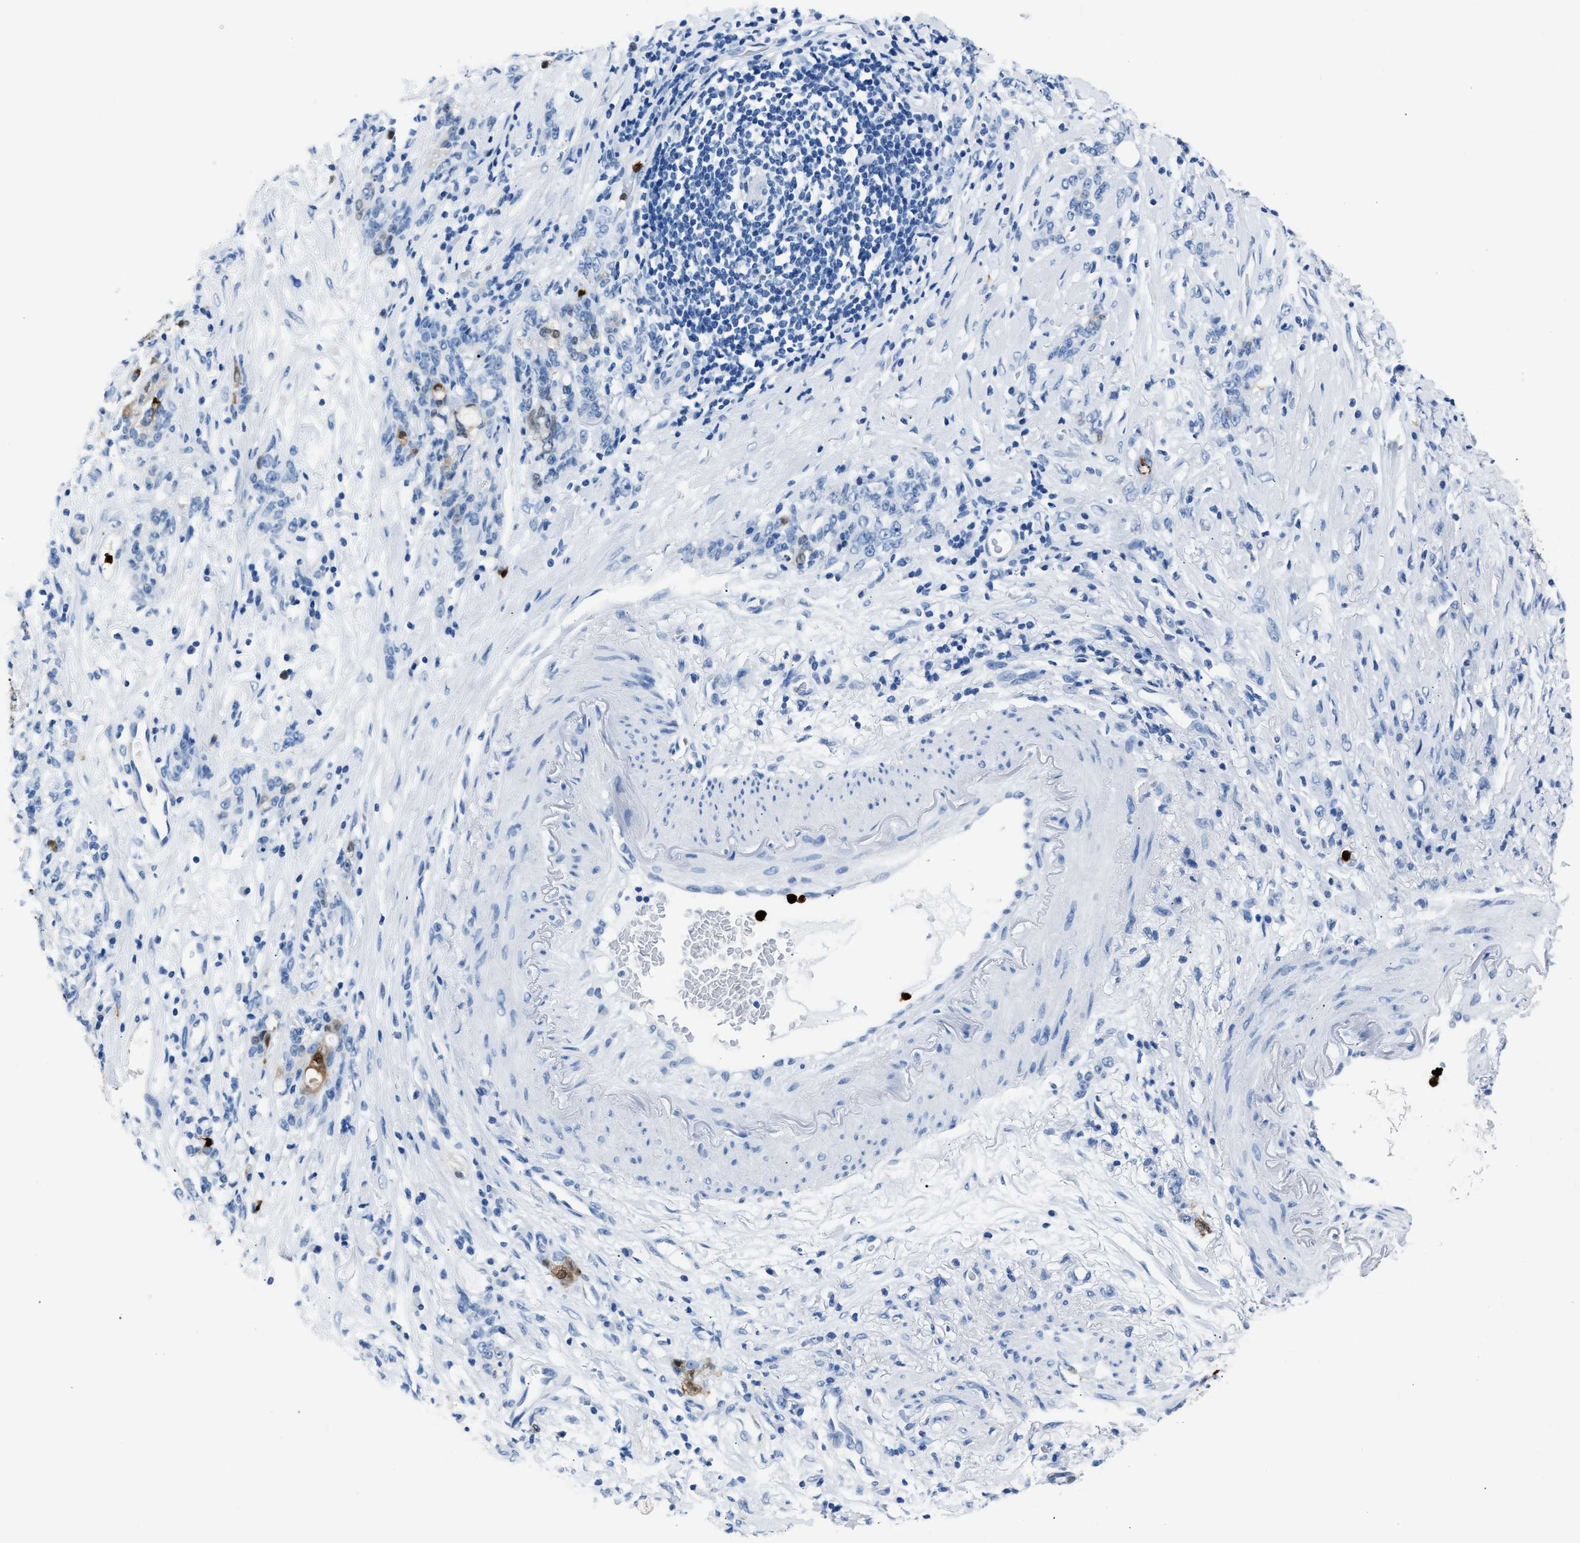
{"staining": {"intensity": "negative", "quantity": "none", "location": "none"}, "tissue": "stomach cancer", "cell_type": "Tumor cells", "image_type": "cancer", "snomed": [{"axis": "morphology", "description": "Adenocarcinoma, NOS"}, {"axis": "topography", "description": "Stomach, lower"}], "caption": "IHC photomicrograph of human adenocarcinoma (stomach) stained for a protein (brown), which shows no positivity in tumor cells.", "gene": "S100P", "patient": {"sex": "male", "age": 88}}